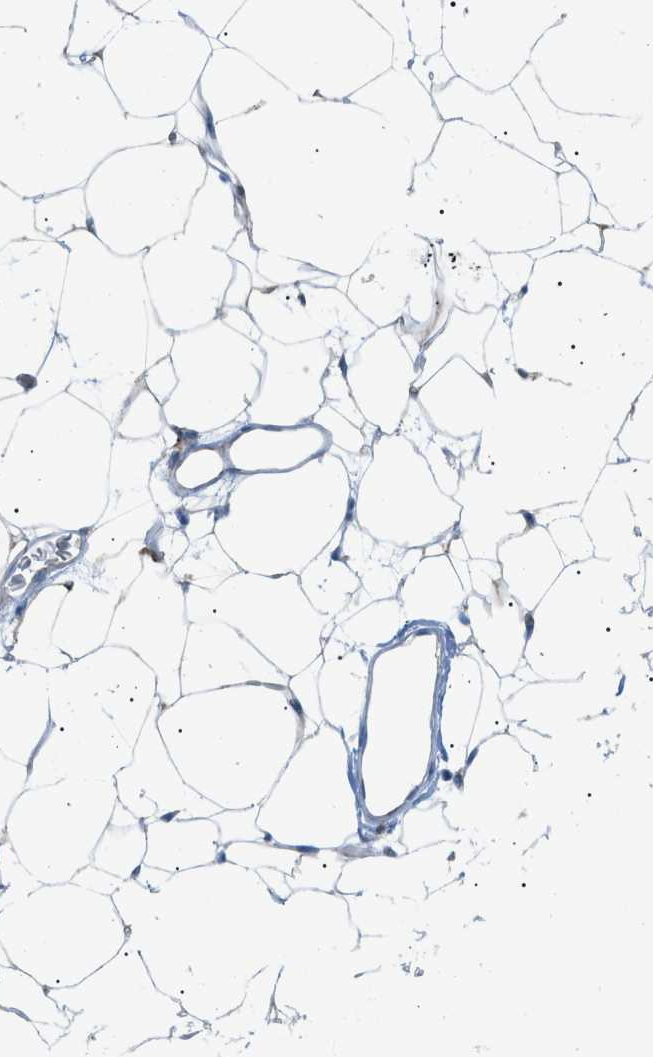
{"staining": {"intensity": "weak", "quantity": ">75%", "location": "cytoplasmic/membranous"}, "tissue": "adipose tissue", "cell_type": "Adipocytes", "image_type": "normal", "snomed": [{"axis": "morphology", "description": "Normal tissue, NOS"}, {"axis": "topography", "description": "Breast"}, {"axis": "topography", "description": "Soft tissue"}], "caption": "Immunohistochemistry (IHC) (DAB) staining of unremarkable human adipose tissue shows weak cytoplasmic/membranous protein positivity in about >75% of adipocytes. (Brightfield microscopy of DAB IHC at high magnification).", "gene": "ZNF516", "patient": {"sex": "female", "age": 75}}